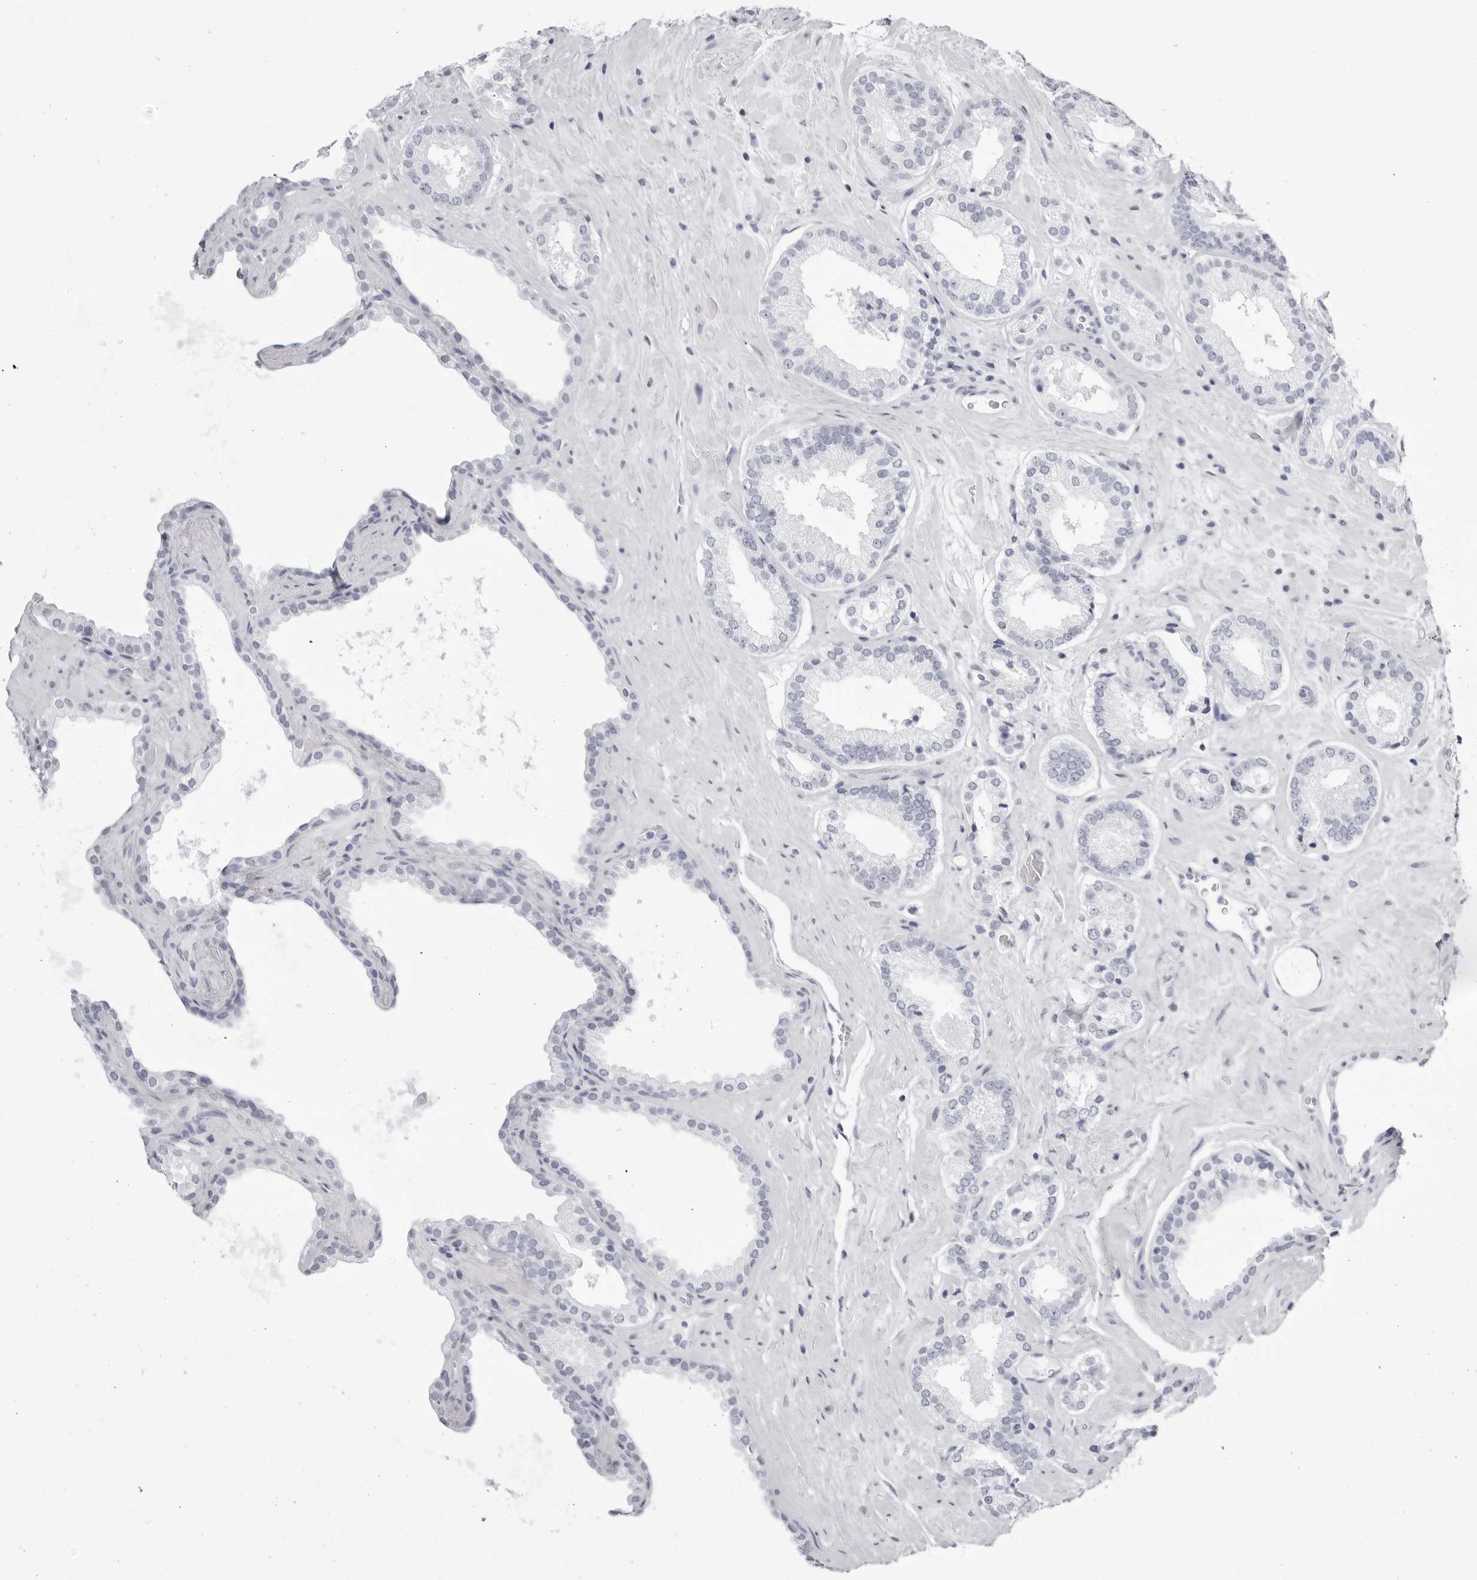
{"staining": {"intensity": "negative", "quantity": "none", "location": "none"}, "tissue": "prostate cancer", "cell_type": "Tumor cells", "image_type": "cancer", "snomed": [{"axis": "morphology", "description": "Adenocarcinoma, Low grade"}, {"axis": "topography", "description": "Prostate"}], "caption": "Immunohistochemistry (IHC) histopathology image of neoplastic tissue: human prostate cancer (adenocarcinoma (low-grade)) stained with DAB shows no significant protein positivity in tumor cells.", "gene": "TMOD4", "patient": {"sex": "male", "age": 62}}